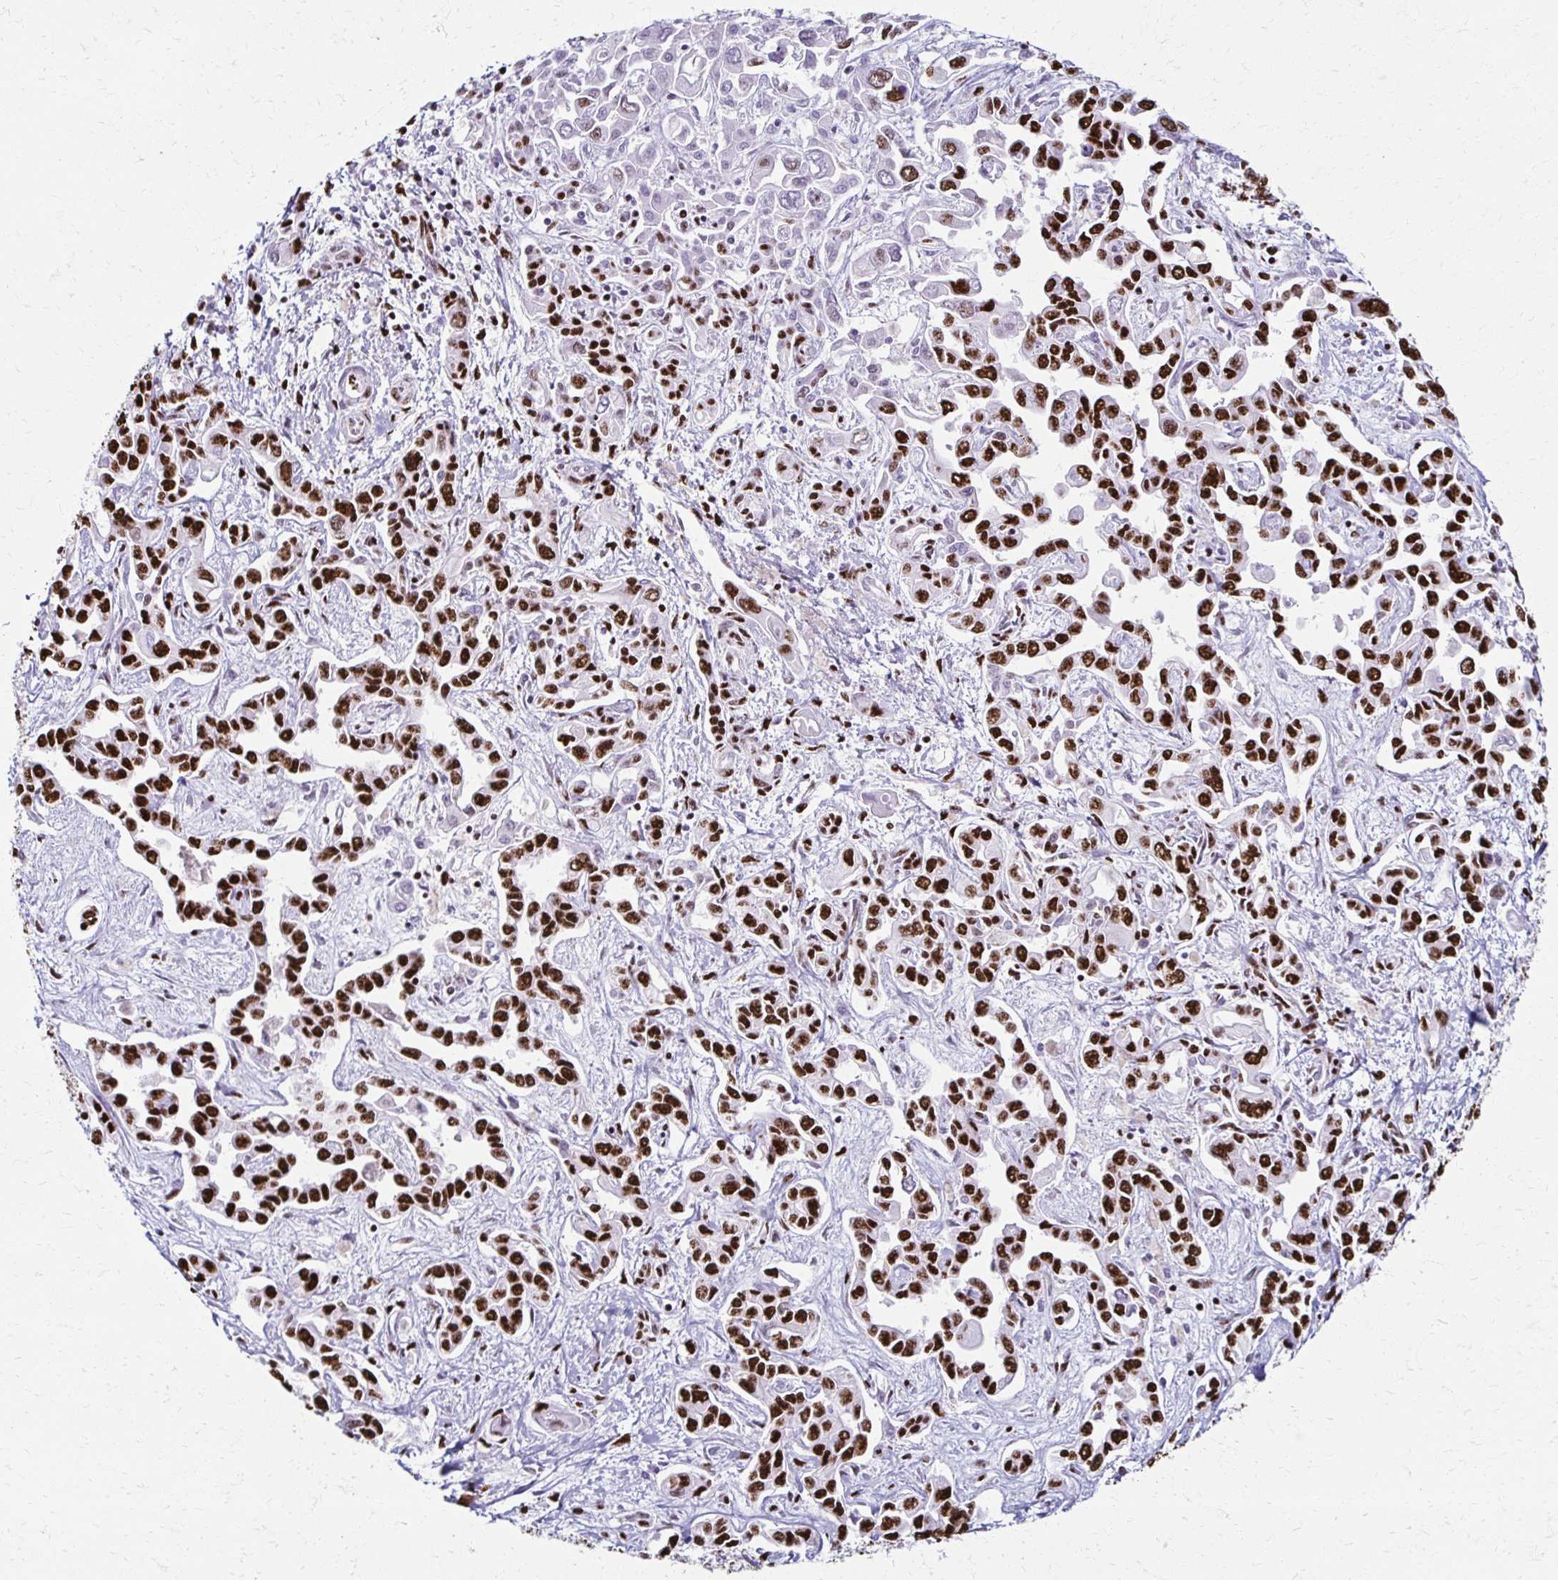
{"staining": {"intensity": "strong", "quantity": ">75%", "location": "nuclear"}, "tissue": "liver cancer", "cell_type": "Tumor cells", "image_type": "cancer", "snomed": [{"axis": "morphology", "description": "Cholangiocarcinoma"}, {"axis": "topography", "description": "Liver"}], "caption": "Human cholangiocarcinoma (liver) stained with a protein marker demonstrates strong staining in tumor cells.", "gene": "NONO", "patient": {"sex": "female", "age": 64}}